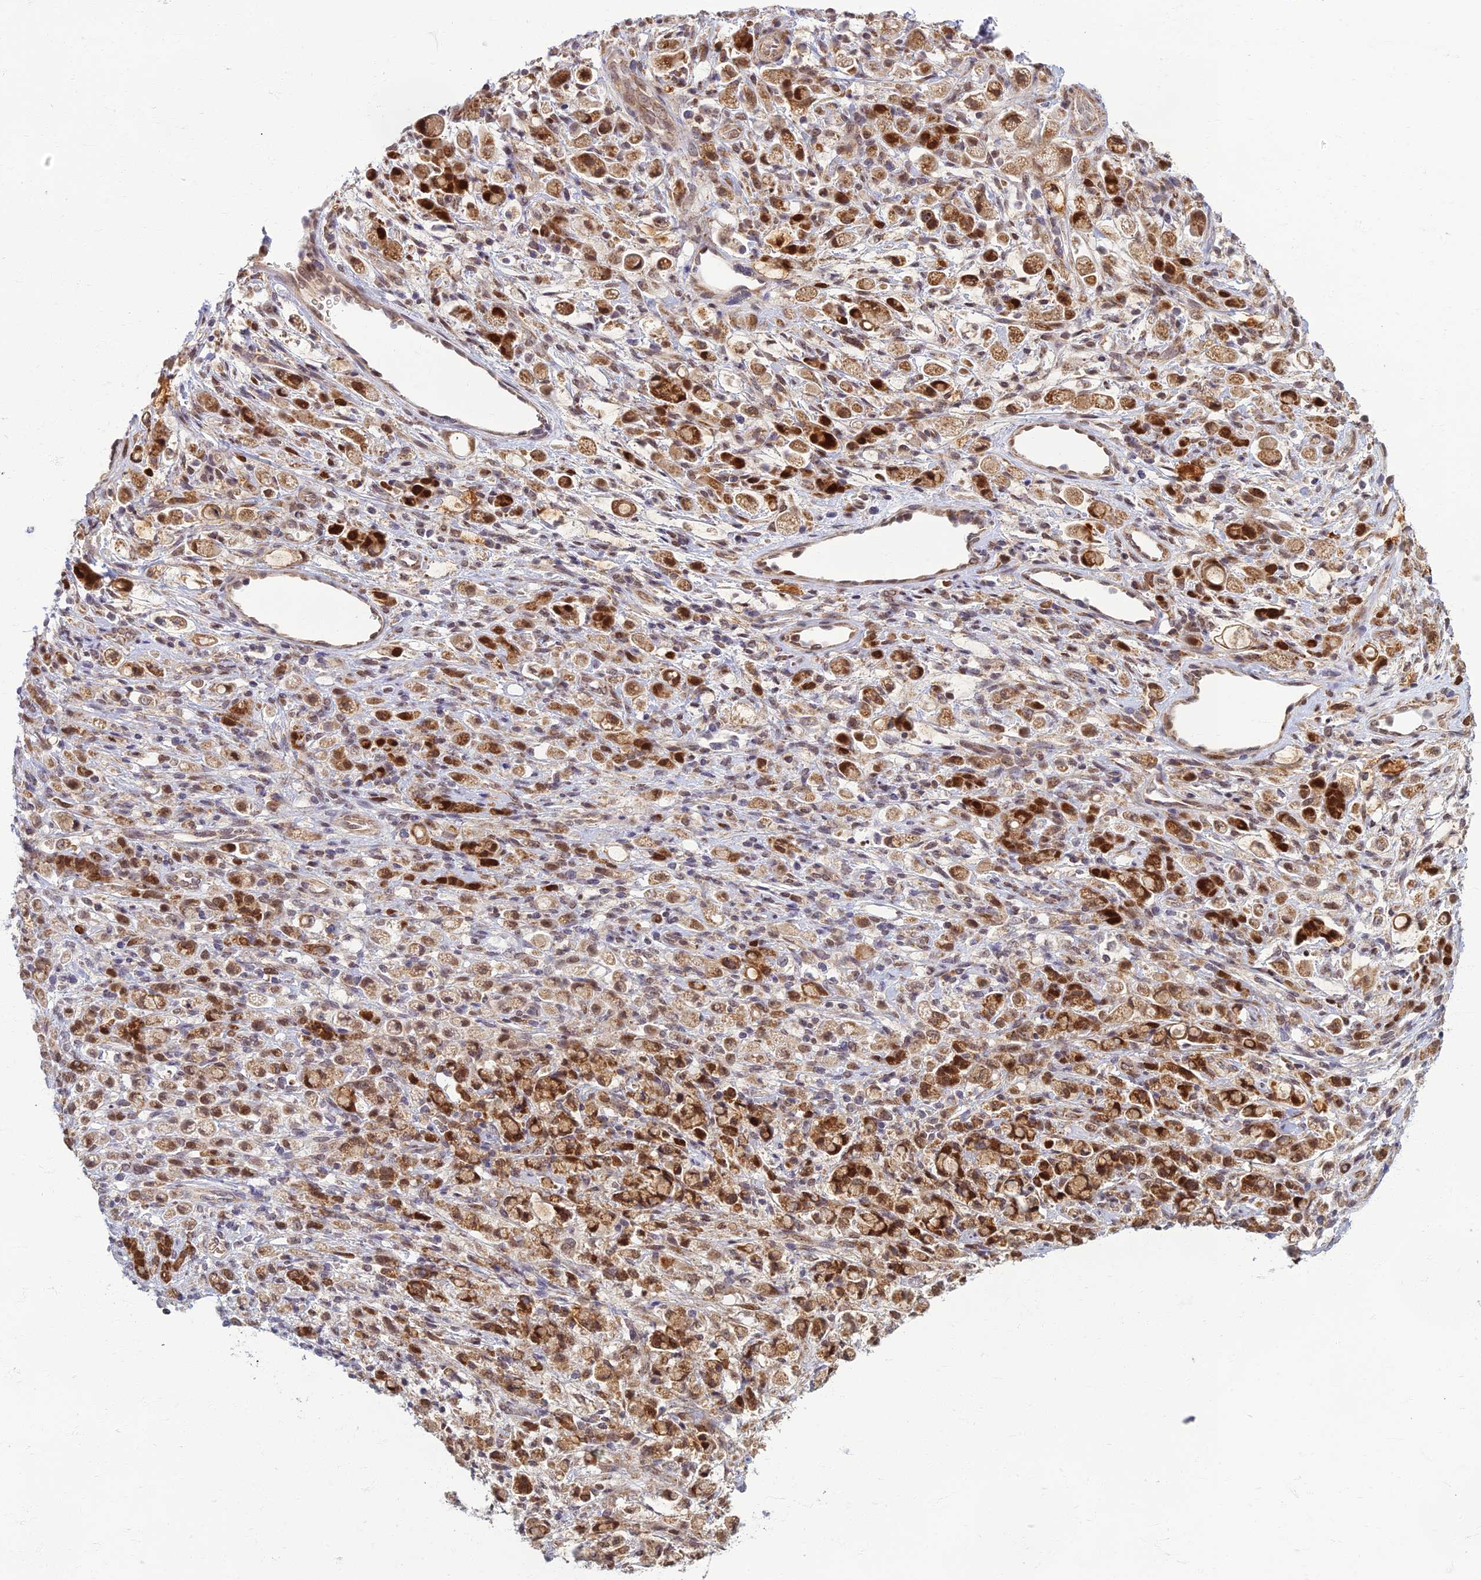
{"staining": {"intensity": "strong", "quantity": ">75%", "location": "cytoplasmic/membranous,nuclear"}, "tissue": "stomach cancer", "cell_type": "Tumor cells", "image_type": "cancer", "snomed": [{"axis": "morphology", "description": "Adenocarcinoma, NOS"}, {"axis": "topography", "description": "Stomach"}], "caption": "Immunohistochemical staining of human stomach adenocarcinoma shows high levels of strong cytoplasmic/membranous and nuclear staining in approximately >75% of tumor cells.", "gene": "EARS2", "patient": {"sex": "female", "age": 60}}